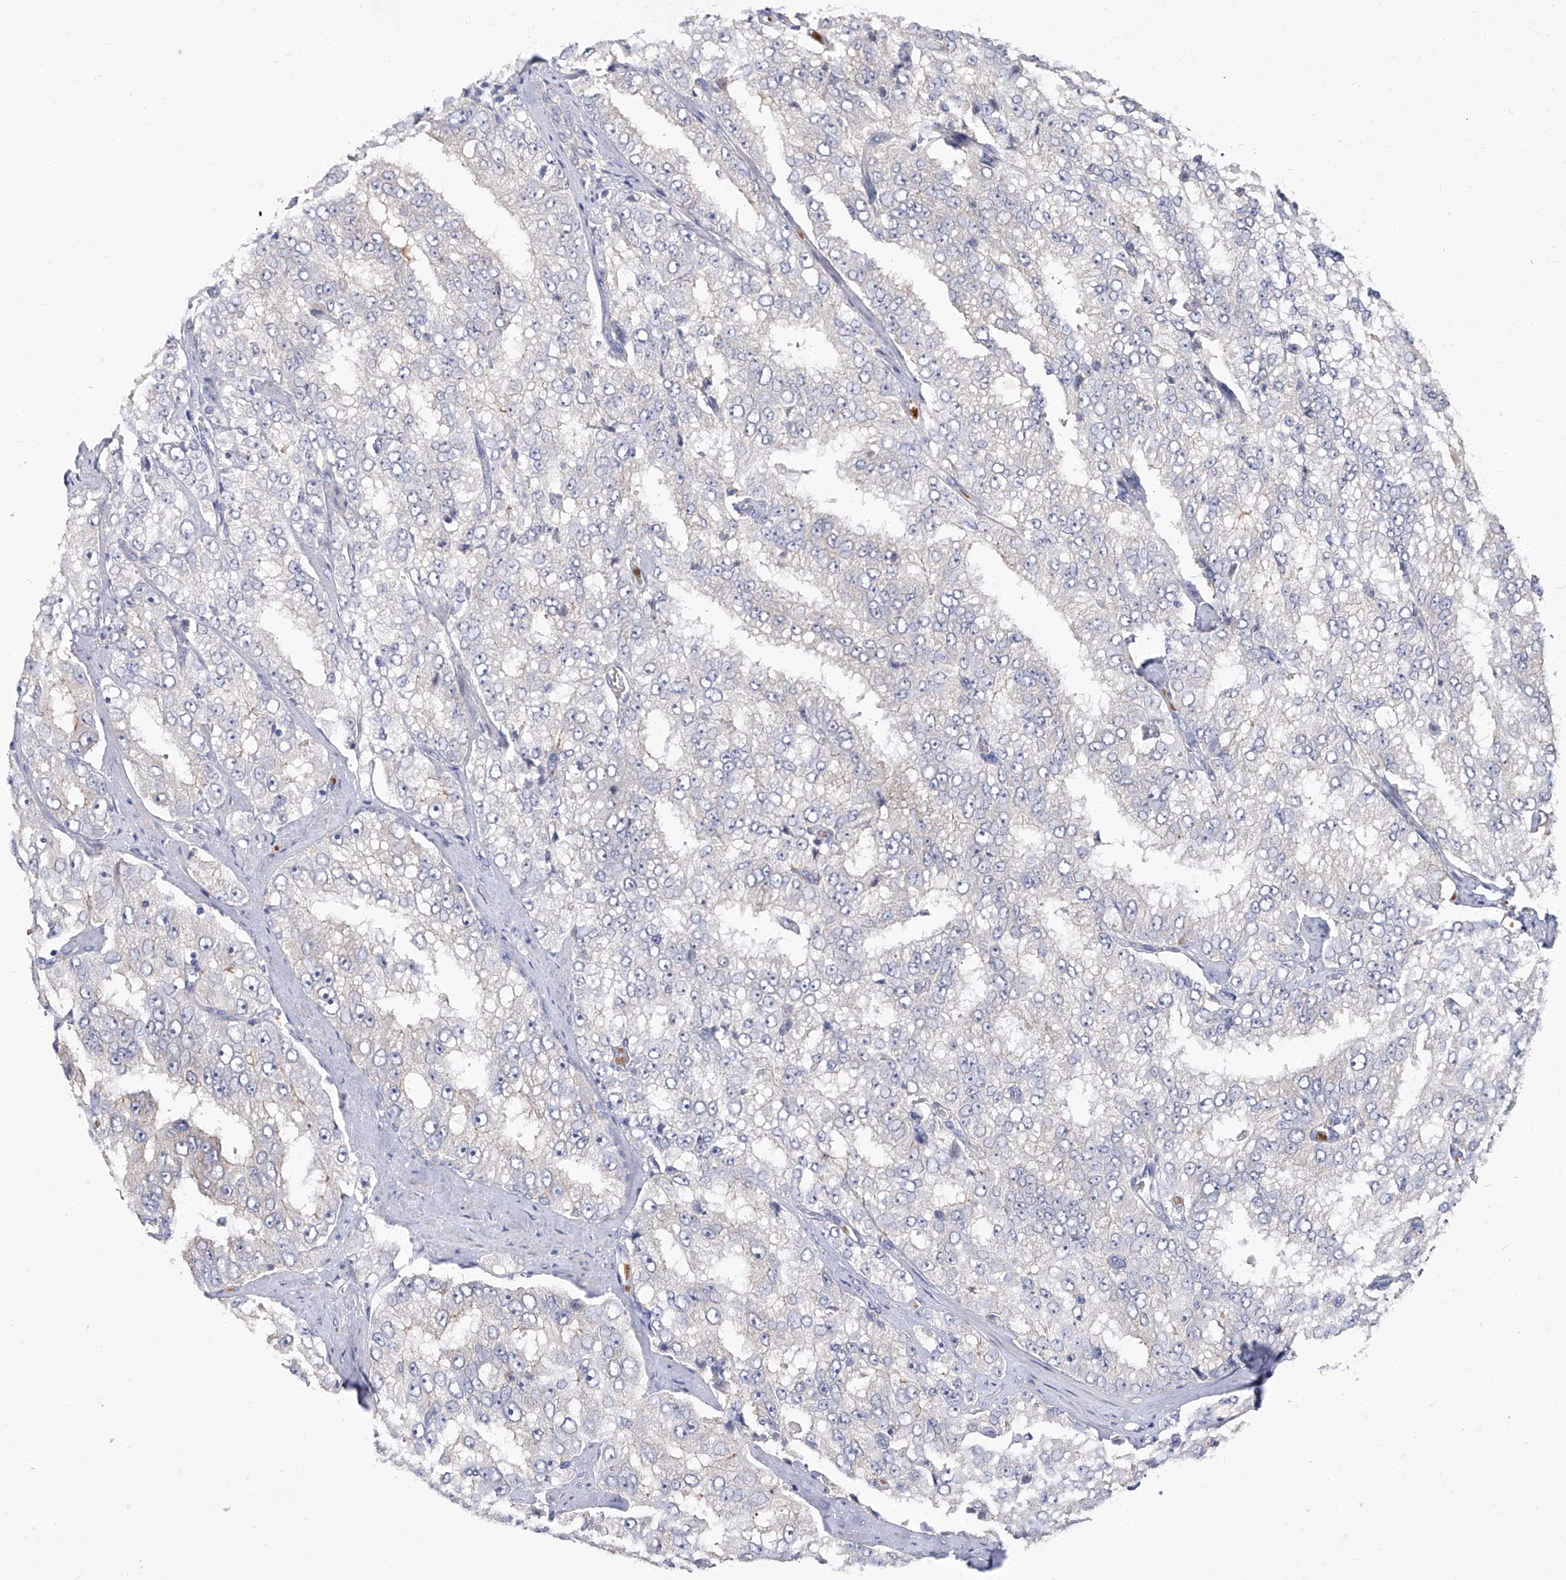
{"staining": {"intensity": "weak", "quantity": "<25%", "location": "cytoplasmic/membranous"}, "tissue": "prostate cancer", "cell_type": "Tumor cells", "image_type": "cancer", "snomed": [{"axis": "morphology", "description": "Adenocarcinoma, High grade"}, {"axis": "topography", "description": "Prostate"}], "caption": "A micrograph of human prostate cancer (adenocarcinoma (high-grade)) is negative for staining in tumor cells.", "gene": "PARD3", "patient": {"sex": "male", "age": 58}}